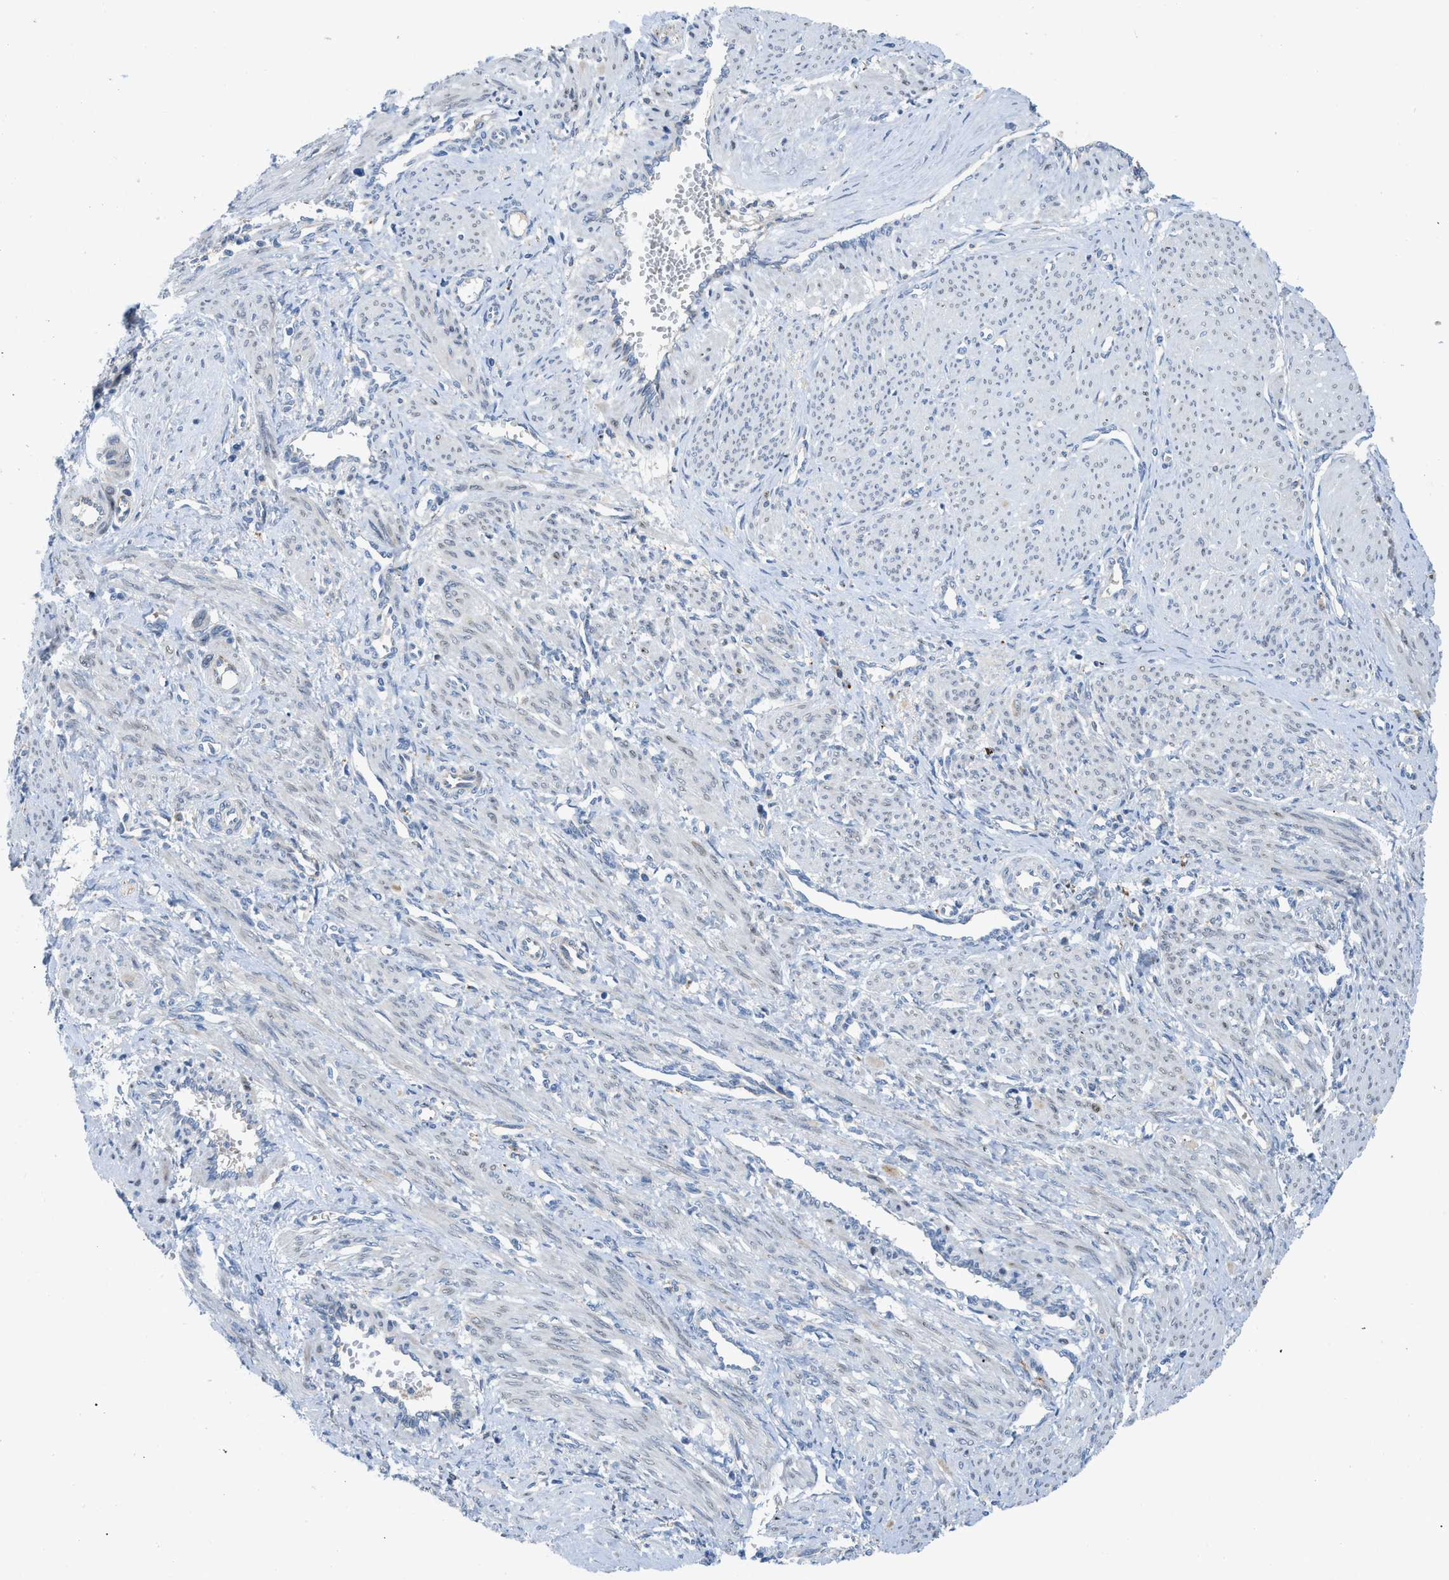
{"staining": {"intensity": "weak", "quantity": "25%-75%", "location": "cytoplasmic/membranous"}, "tissue": "smooth muscle", "cell_type": "Smooth muscle cells", "image_type": "normal", "snomed": [{"axis": "morphology", "description": "Normal tissue, NOS"}, {"axis": "topography", "description": "Endometrium"}], "caption": "Immunohistochemical staining of normal smooth muscle shows low levels of weak cytoplasmic/membranous positivity in approximately 25%-75% of smooth muscle cells.", "gene": "TMEM248", "patient": {"sex": "female", "age": 33}}